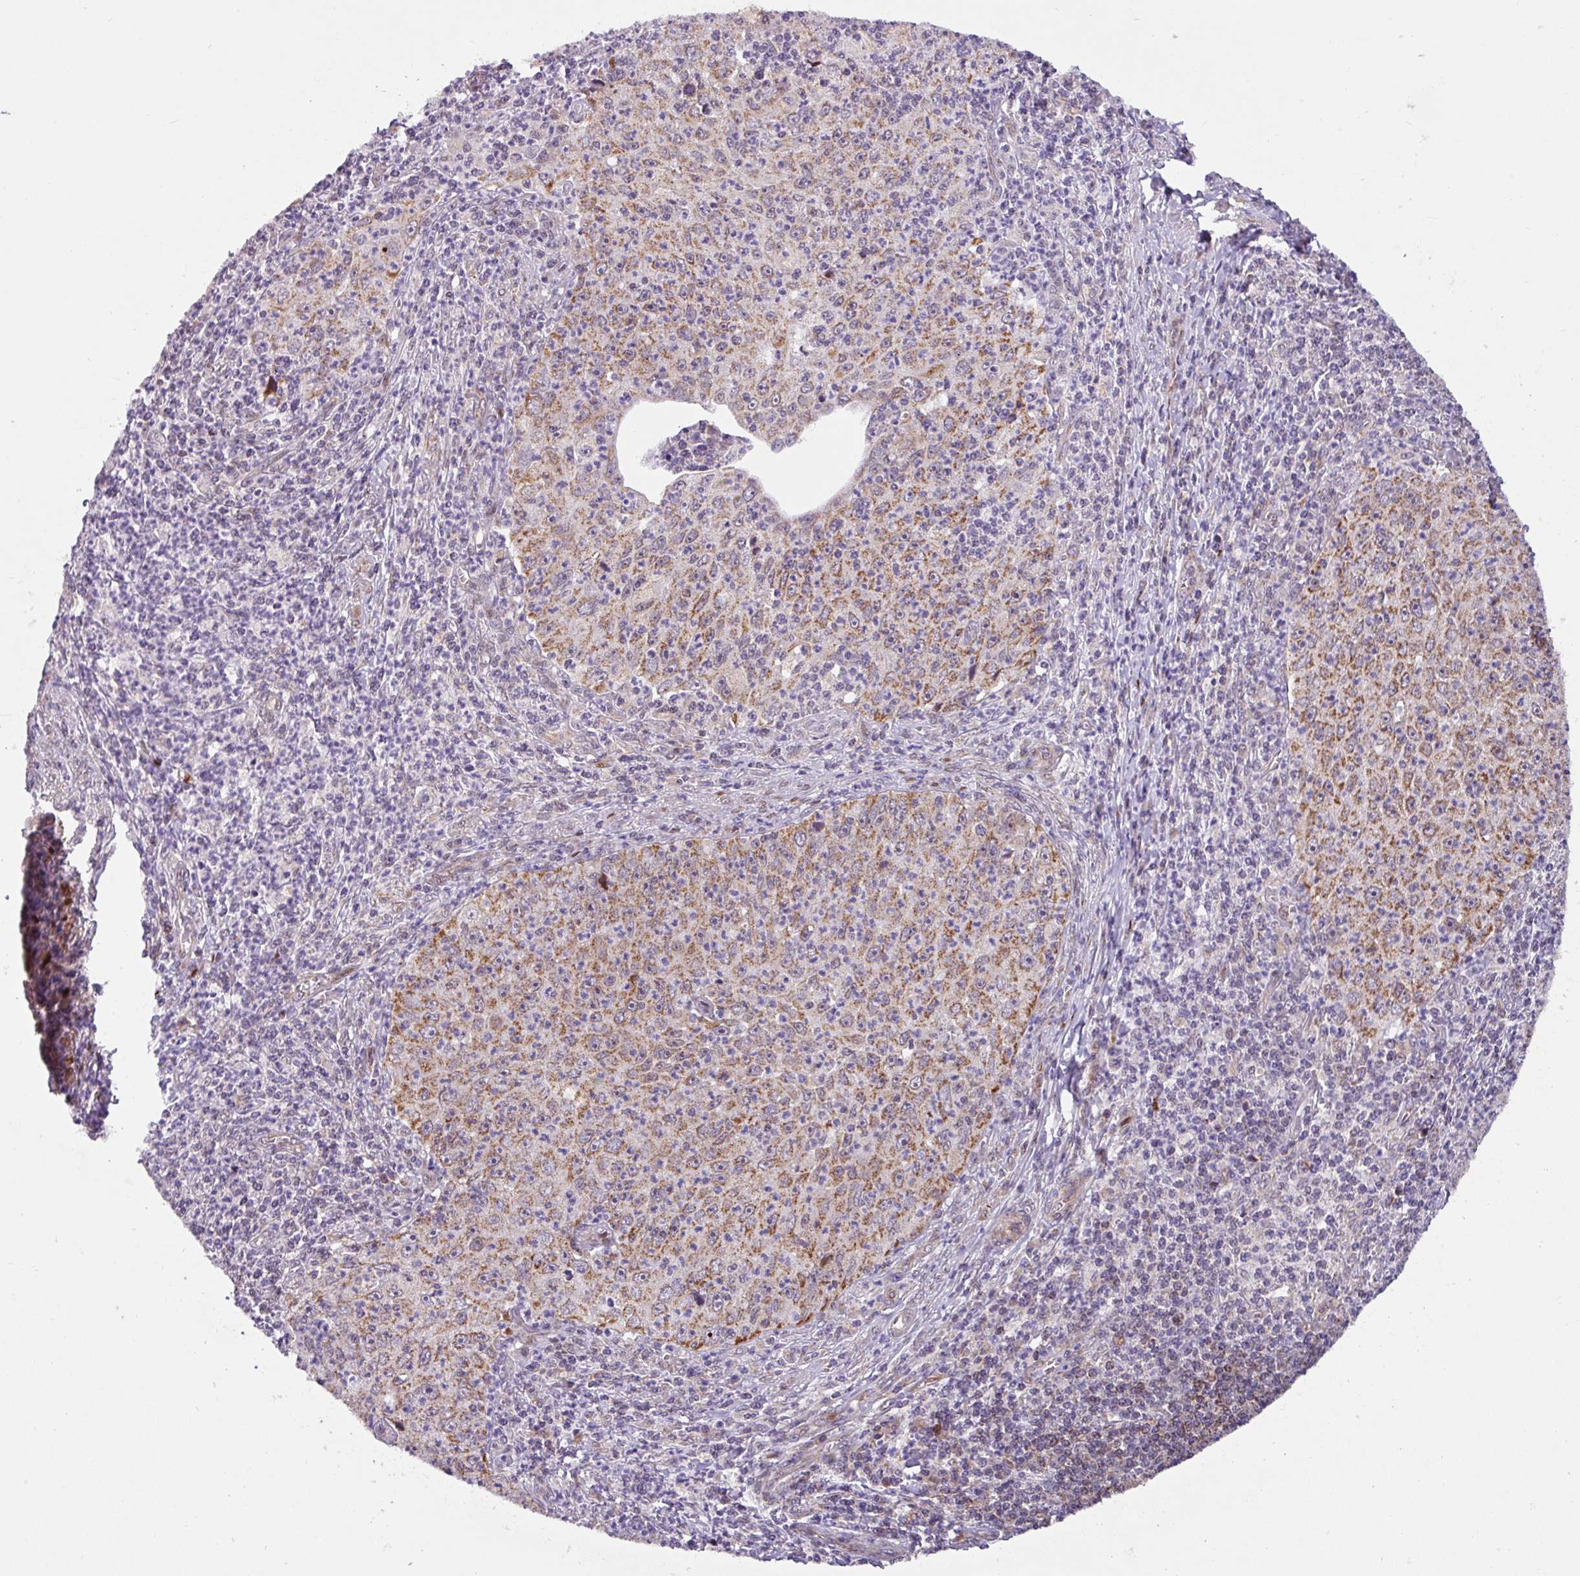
{"staining": {"intensity": "moderate", "quantity": ">75%", "location": "cytoplasmic/membranous"}, "tissue": "cervical cancer", "cell_type": "Tumor cells", "image_type": "cancer", "snomed": [{"axis": "morphology", "description": "Squamous cell carcinoma, NOS"}, {"axis": "topography", "description": "Cervix"}], "caption": "Approximately >75% of tumor cells in human squamous cell carcinoma (cervical) demonstrate moderate cytoplasmic/membranous protein staining as visualized by brown immunohistochemical staining.", "gene": "SARS2", "patient": {"sex": "female", "age": 30}}